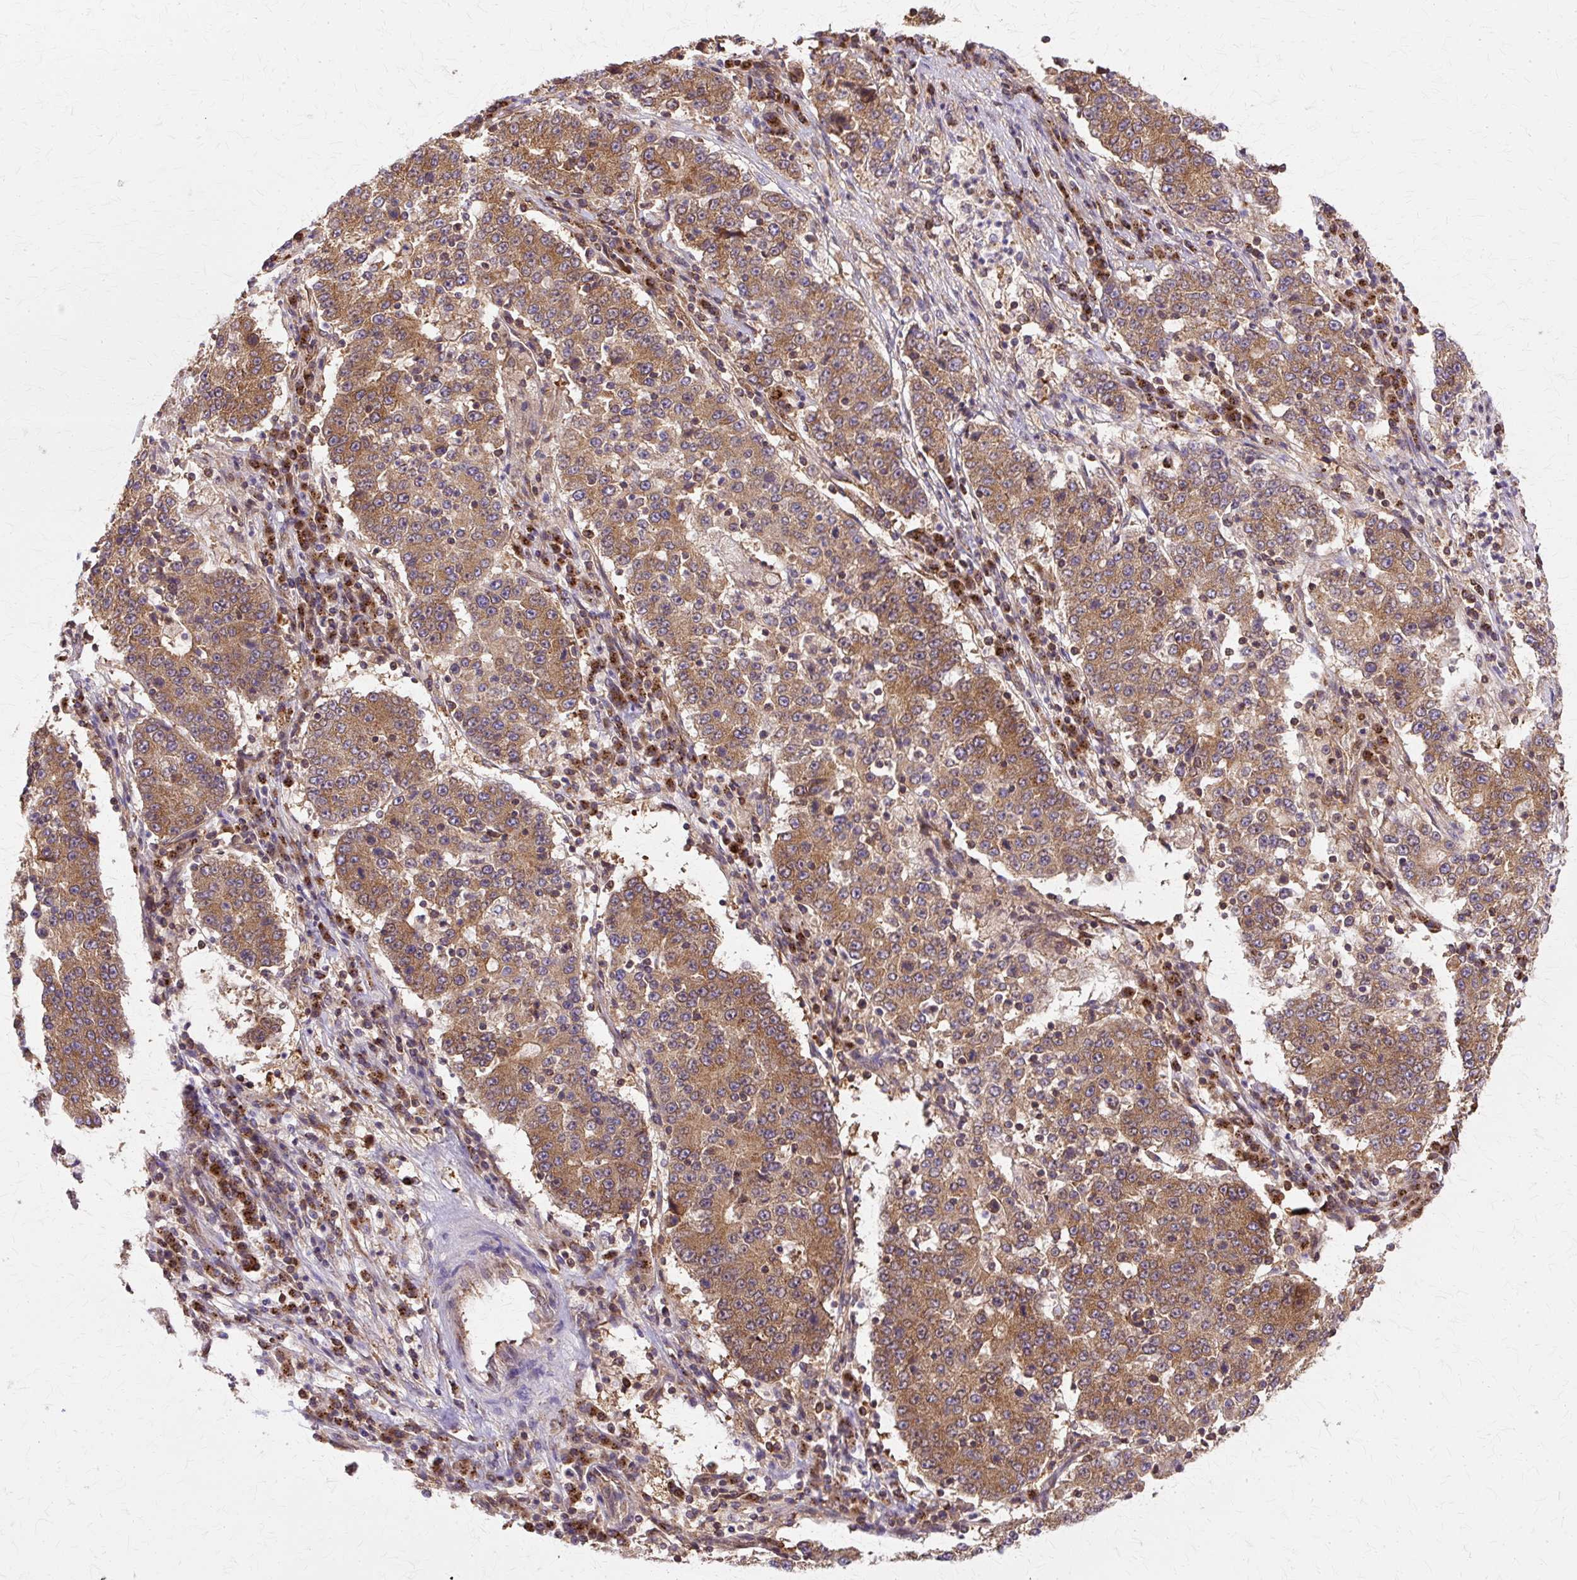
{"staining": {"intensity": "moderate", "quantity": ">75%", "location": "cytoplasmic/membranous"}, "tissue": "stomach cancer", "cell_type": "Tumor cells", "image_type": "cancer", "snomed": [{"axis": "morphology", "description": "Adenocarcinoma, NOS"}, {"axis": "topography", "description": "Stomach"}], "caption": "This image displays adenocarcinoma (stomach) stained with IHC to label a protein in brown. The cytoplasmic/membranous of tumor cells show moderate positivity for the protein. Nuclei are counter-stained blue.", "gene": "COPB1", "patient": {"sex": "male", "age": 59}}